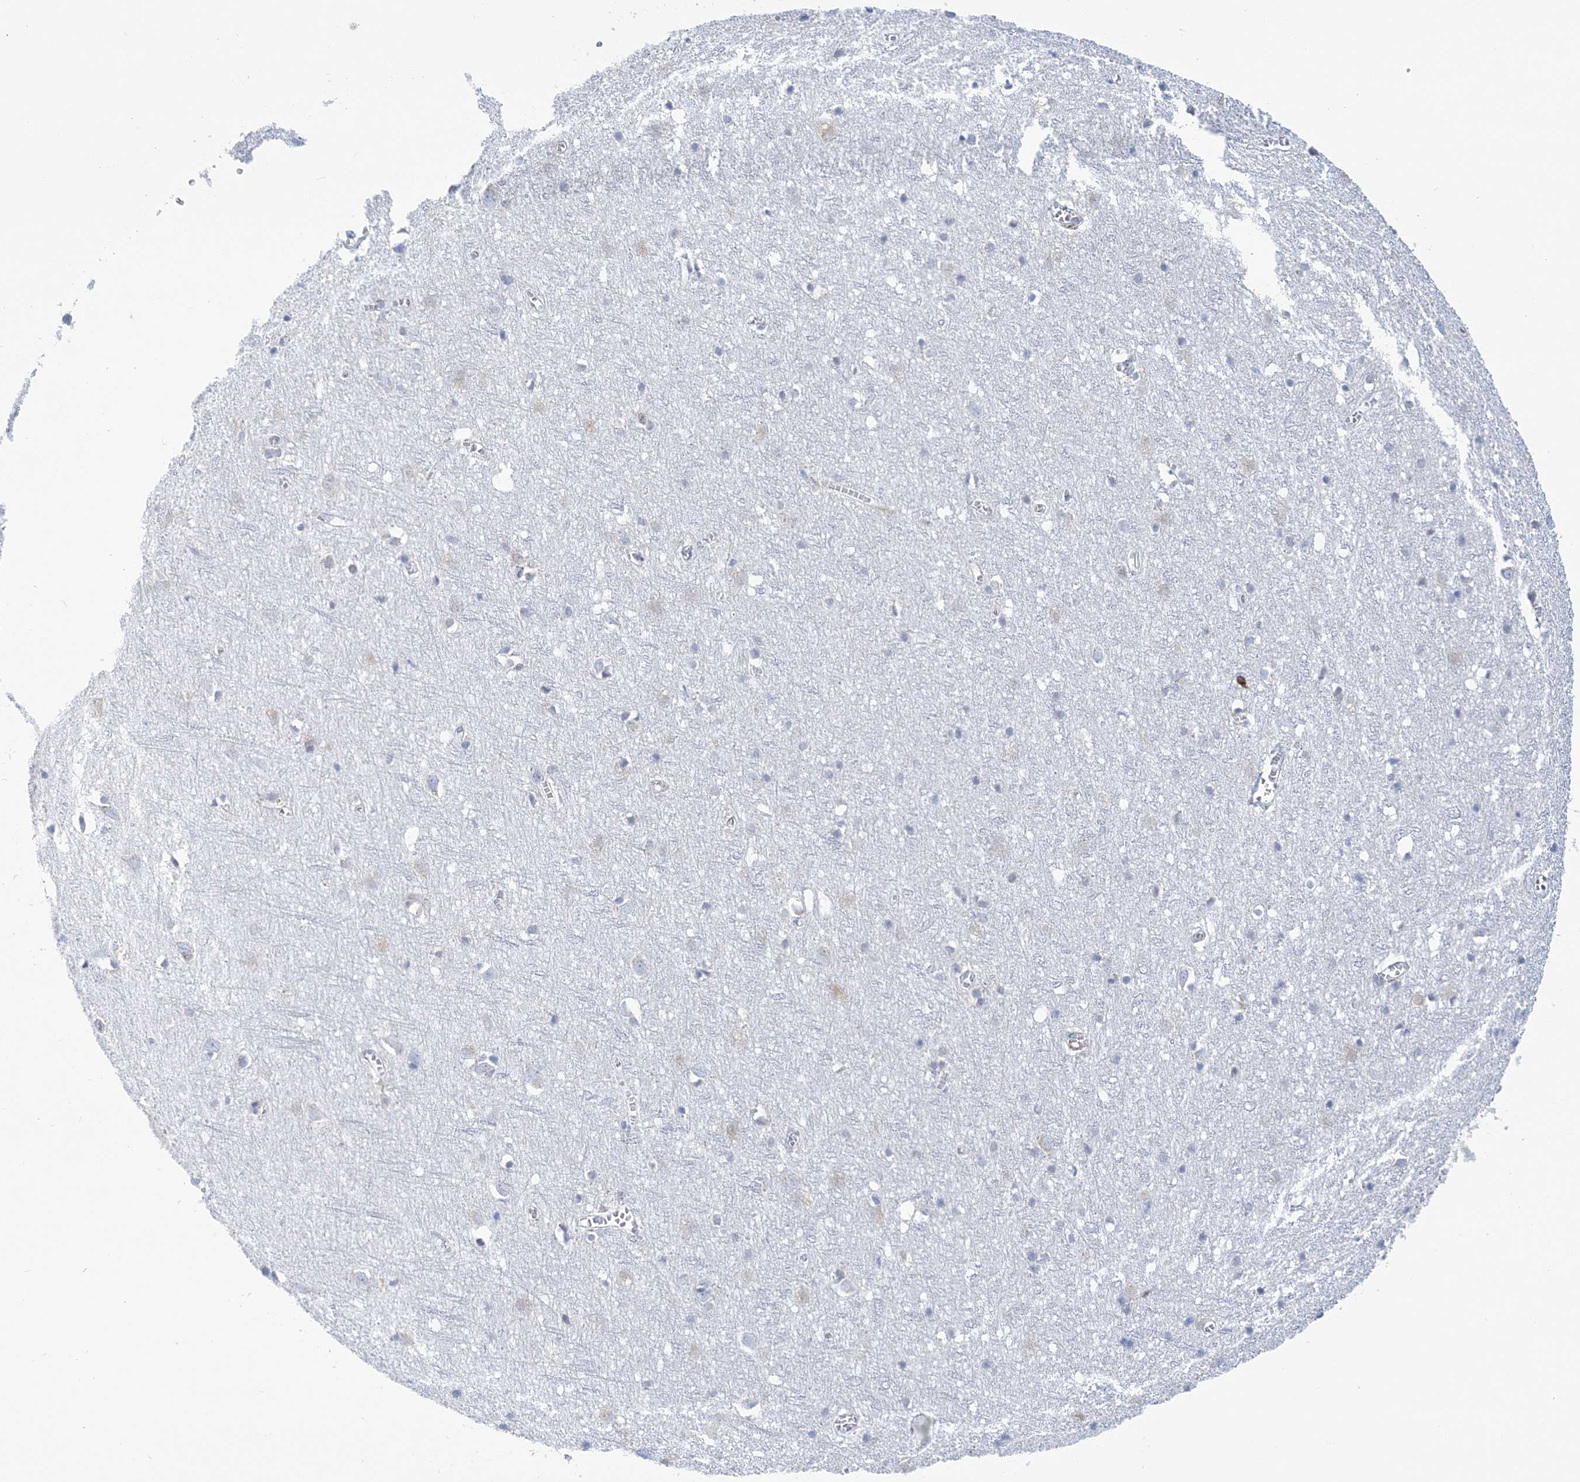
{"staining": {"intensity": "negative", "quantity": "none", "location": "none"}, "tissue": "cerebral cortex", "cell_type": "Endothelial cells", "image_type": "normal", "snomed": [{"axis": "morphology", "description": "Normal tissue, NOS"}, {"axis": "topography", "description": "Cerebral cortex"}], "caption": "A high-resolution image shows immunohistochemistry staining of benign cerebral cortex, which demonstrates no significant staining in endothelial cells.", "gene": "PLEKHG4B", "patient": {"sex": "female", "age": 64}}